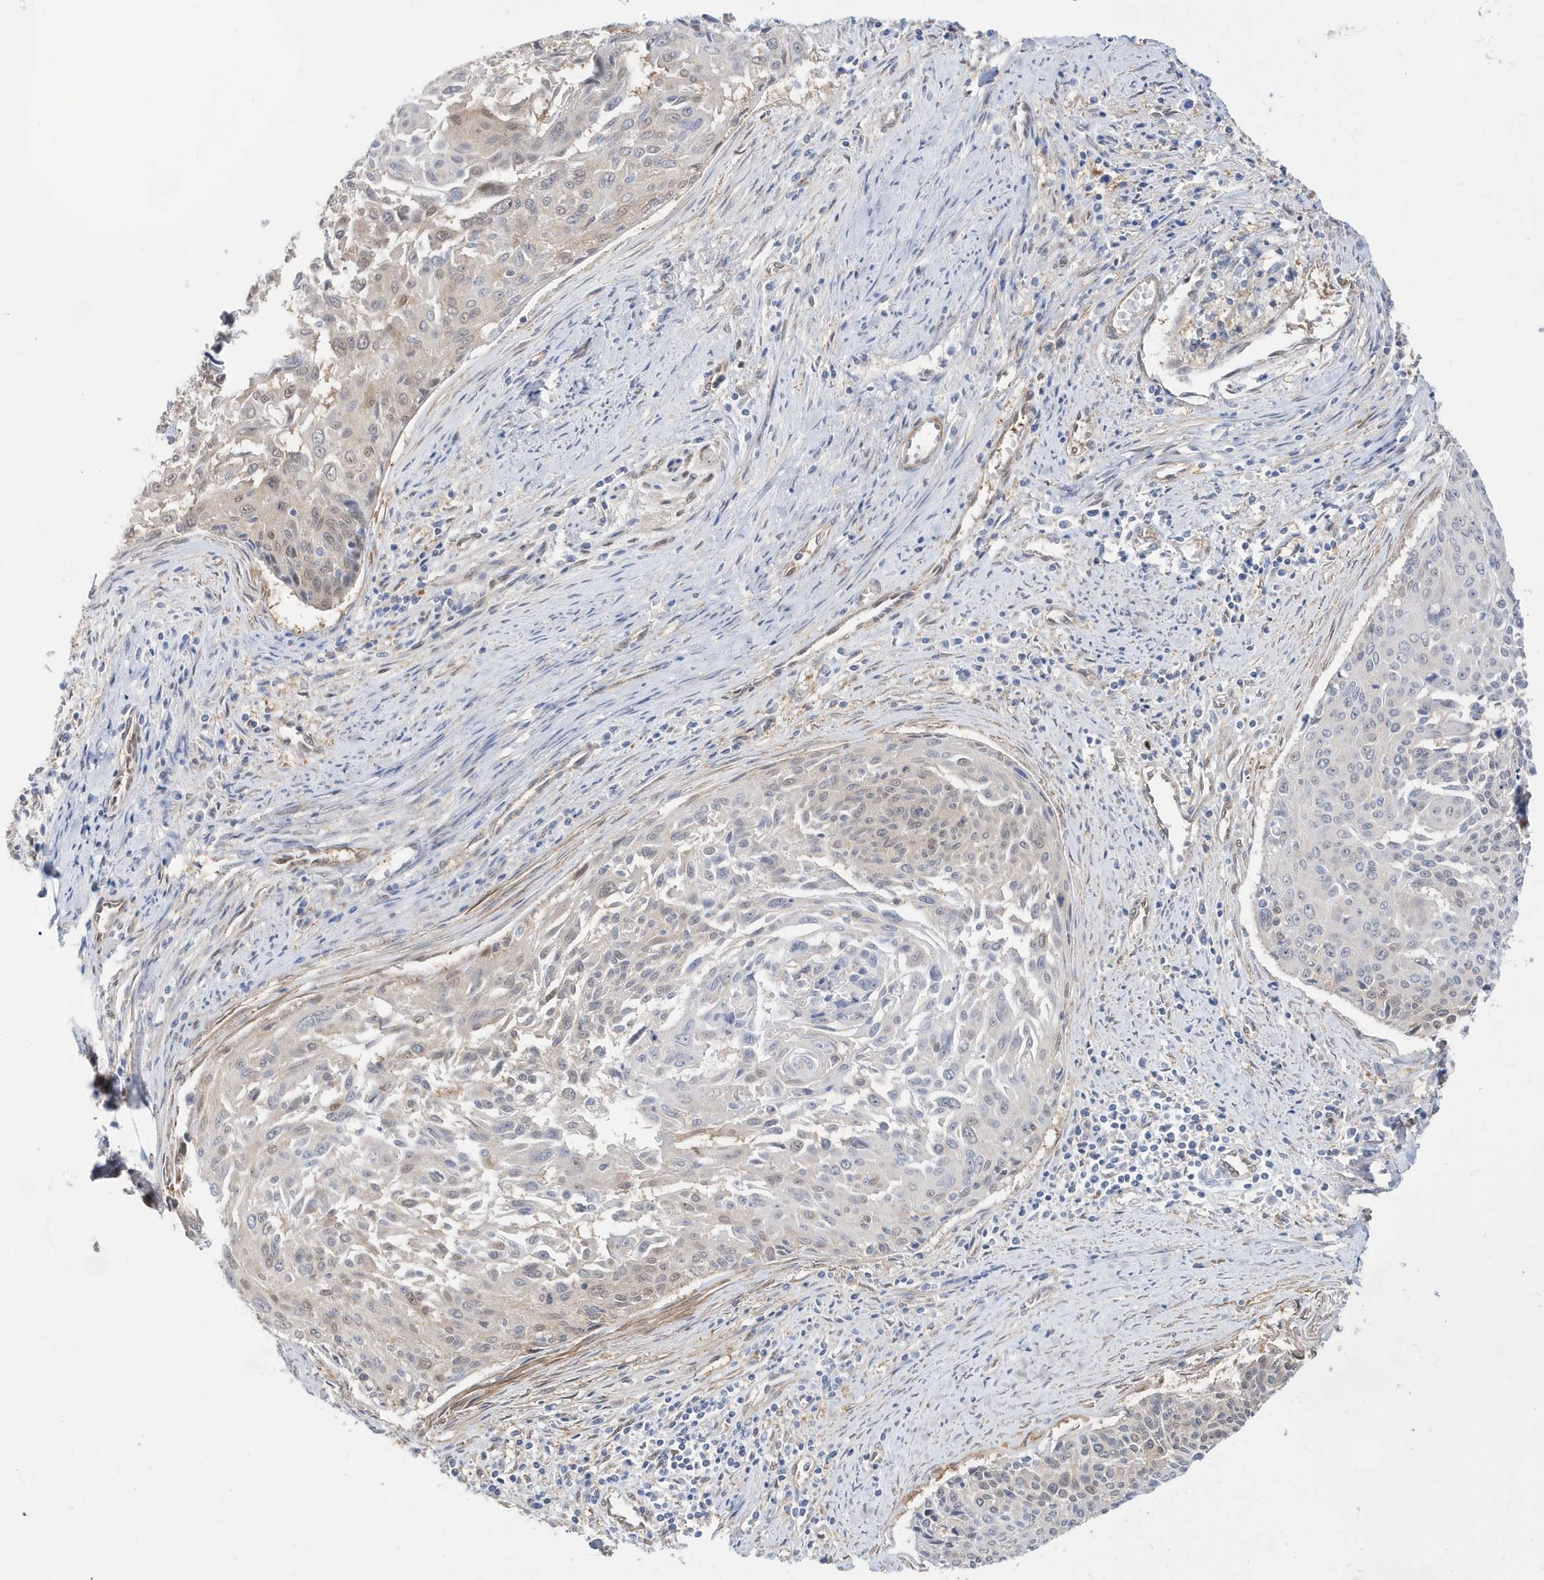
{"staining": {"intensity": "moderate", "quantity": "25%-75%", "location": "nuclear"}, "tissue": "cervical cancer", "cell_type": "Tumor cells", "image_type": "cancer", "snomed": [{"axis": "morphology", "description": "Squamous cell carcinoma, NOS"}, {"axis": "topography", "description": "Cervix"}], "caption": "About 25%-75% of tumor cells in cervical cancer display moderate nuclear protein staining as visualized by brown immunohistochemical staining.", "gene": "BDH2", "patient": {"sex": "female", "age": 55}}